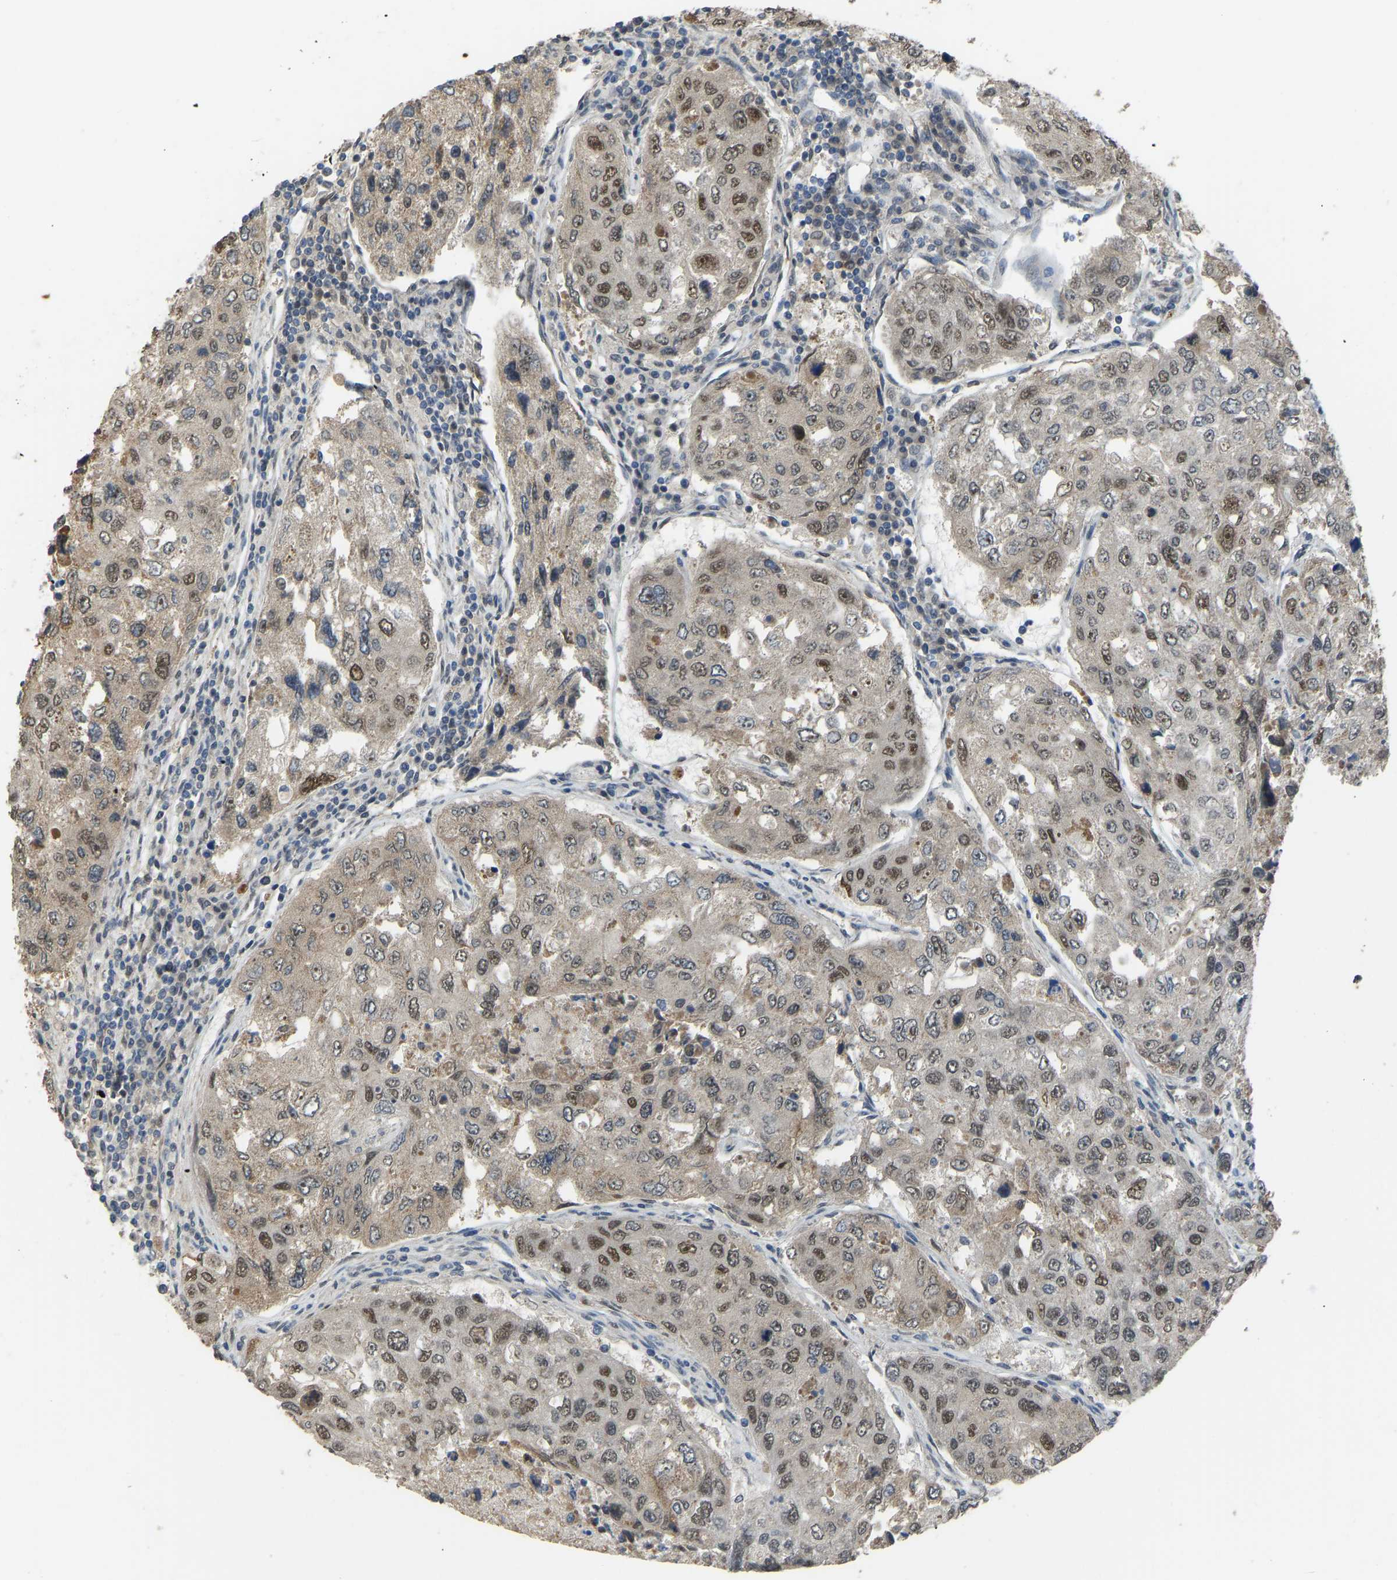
{"staining": {"intensity": "moderate", "quantity": "25%-75%", "location": "nuclear"}, "tissue": "urothelial cancer", "cell_type": "Tumor cells", "image_type": "cancer", "snomed": [{"axis": "morphology", "description": "Urothelial carcinoma, High grade"}, {"axis": "topography", "description": "Lymph node"}, {"axis": "topography", "description": "Urinary bladder"}], "caption": "Urothelial cancer was stained to show a protein in brown. There is medium levels of moderate nuclear expression in about 25%-75% of tumor cells.", "gene": "KPNA6", "patient": {"sex": "male", "age": 51}}